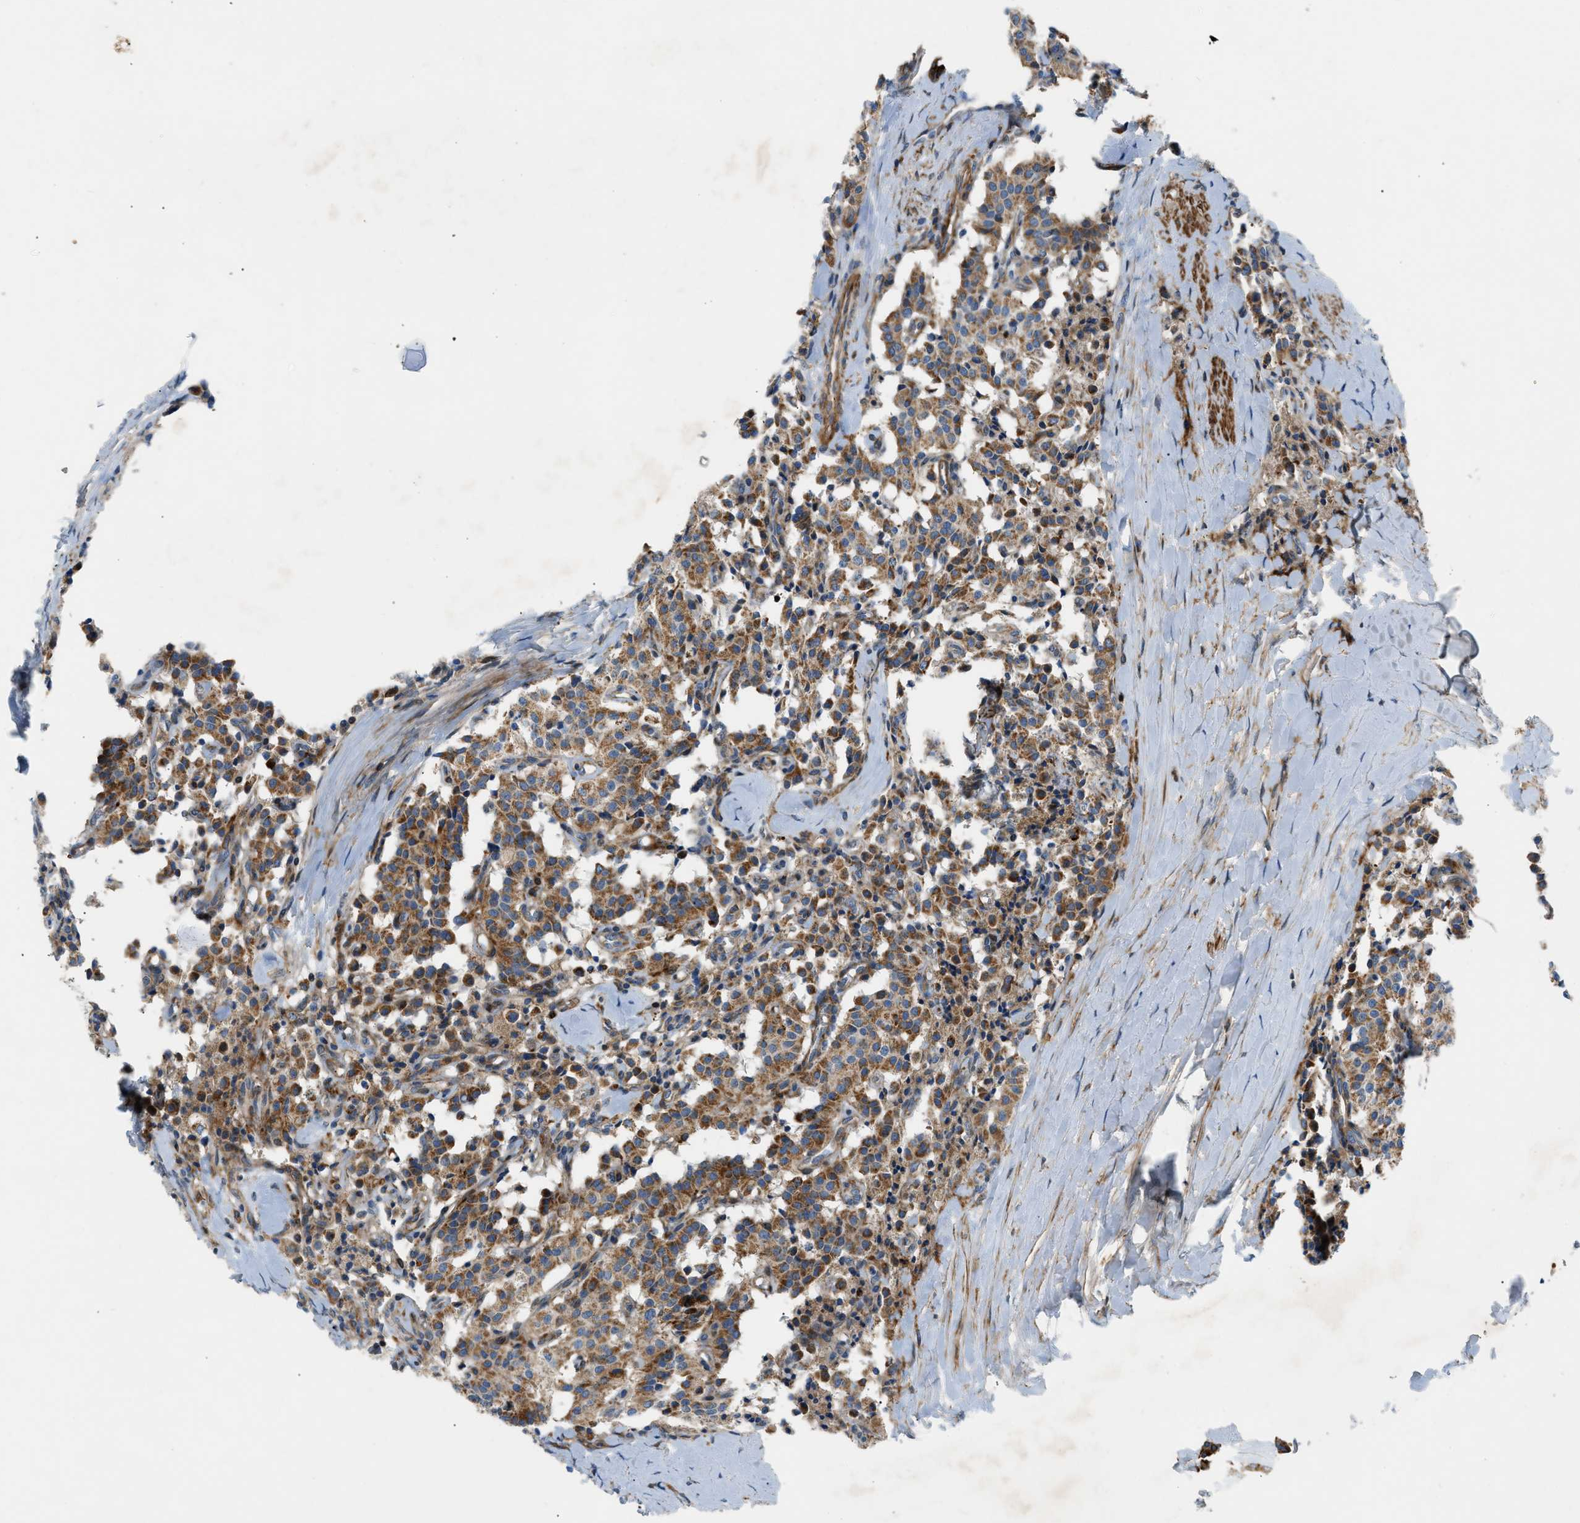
{"staining": {"intensity": "moderate", "quantity": ">75%", "location": "cytoplasmic/membranous"}, "tissue": "carcinoid", "cell_type": "Tumor cells", "image_type": "cancer", "snomed": [{"axis": "morphology", "description": "Carcinoid, malignant, NOS"}, {"axis": "topography", "description": "Lung"}], "caption": "IHC (DAB (3,3'-diaminobenzidine)) staining of human carcinoid shows moderate cytoplasmic/membranous protein staining in approximately >75% of tumor cells.", "gene": "DHODH", "patient": {"sex": "male", "age": 30}}